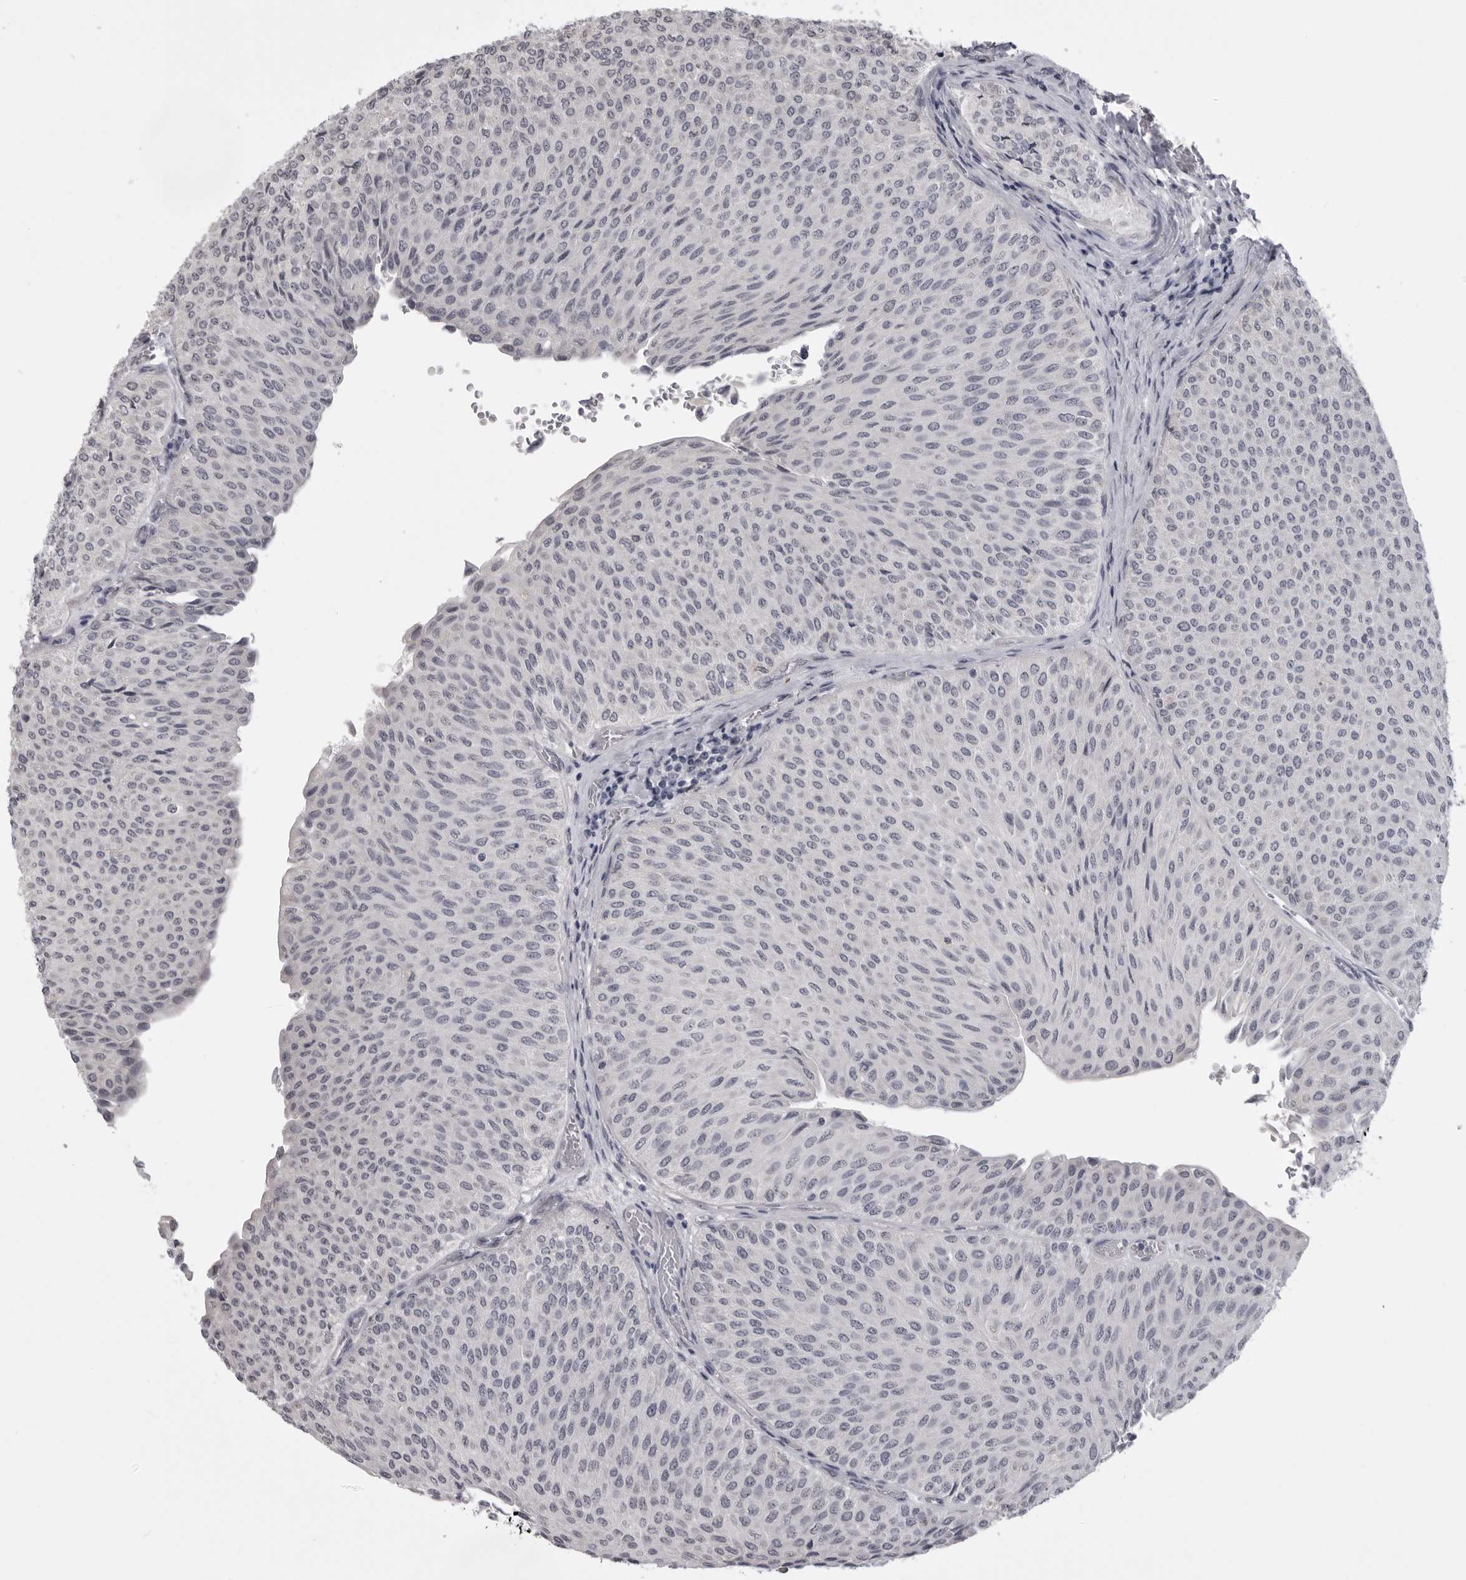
{"staining": {"intensity": "negative", "quantity": "none", "location": "none"}, "tissue": "urothelial cancer", "cell_type": "Tumor cells", "image_type": "cancer", "snomed": [{"axis": "morphology", "description": "Urothelial carcinoma, Low grade"}, {"axis": "topography", "description": "Urinary bladder"}], "caption": "Immunohistochemistry (IHC) histopathology image of neoplastic tissue: urothelial carcinoma (low-grade) stained with DAB exhibits no significant protein staining in tumor cells. Brightfield microscopy of IHC stained with DAB (3,3'-diaminobenzidine) (brown) and hematoxylin (blue), captured at high magnification.", "gene": "NCEH1", "patient": {"sex": "male", "age": 78}}